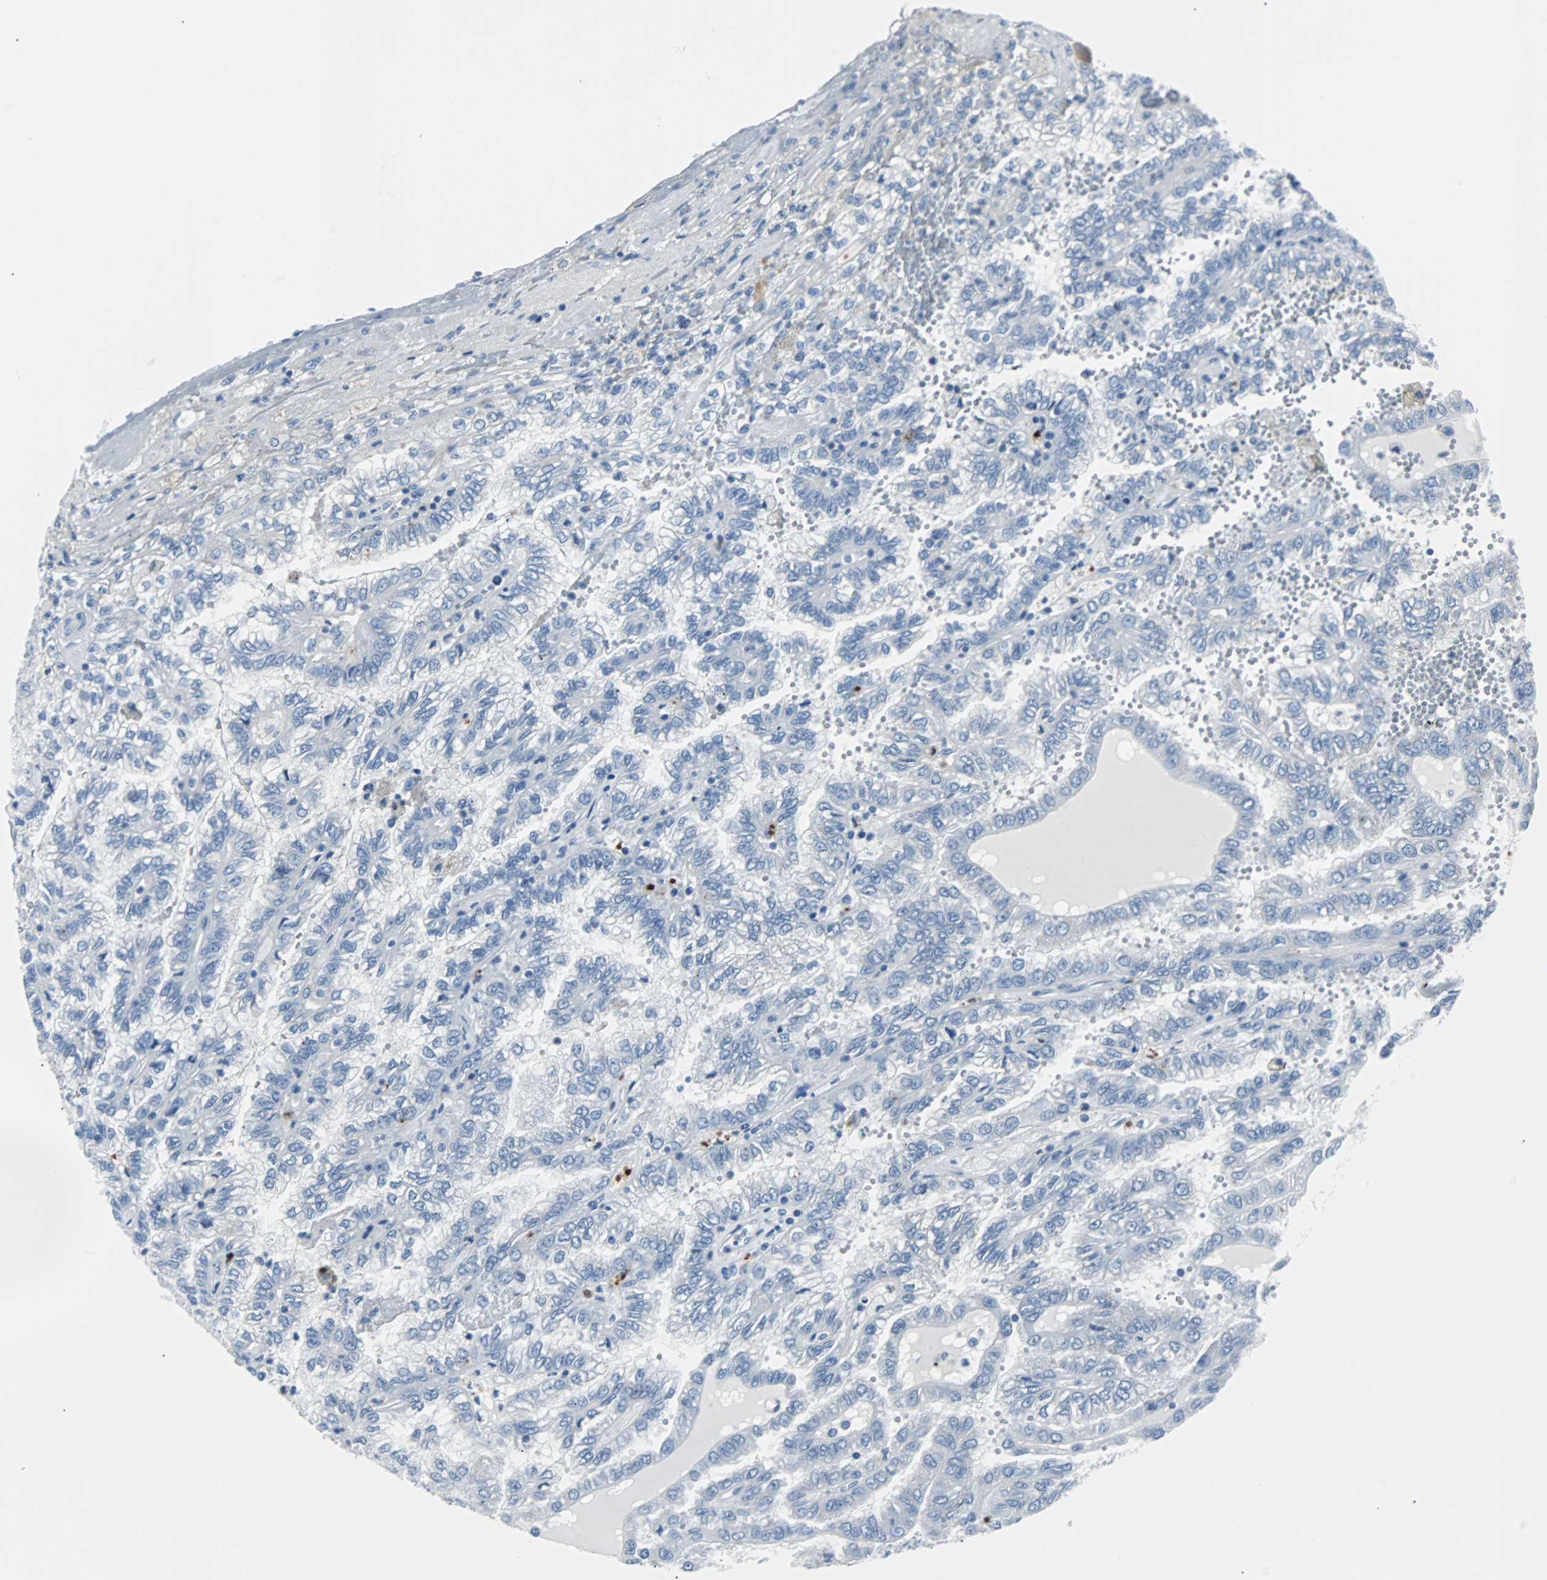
{"staining": {"intensity": "negative", "quantity": "none", "location": "none"}, "tissue": "renal cancer", "cell_type": "Tumor cells", "image_type": "cancer", "snomed": [{"axis": "morphology", "description": "Inflammation, NOS"}, {"axis": "morphology", "description": "Adenocarcinoma, NOS"}, {"axis": "topography", "description": "Kidney"}], "caption": "DAB immunohistochemical staining of renal adenocarcinoma reveals no significant positivity in tumor cells.", "gene": "RASA1", "patient": {"sex": "male", "age": 68}}